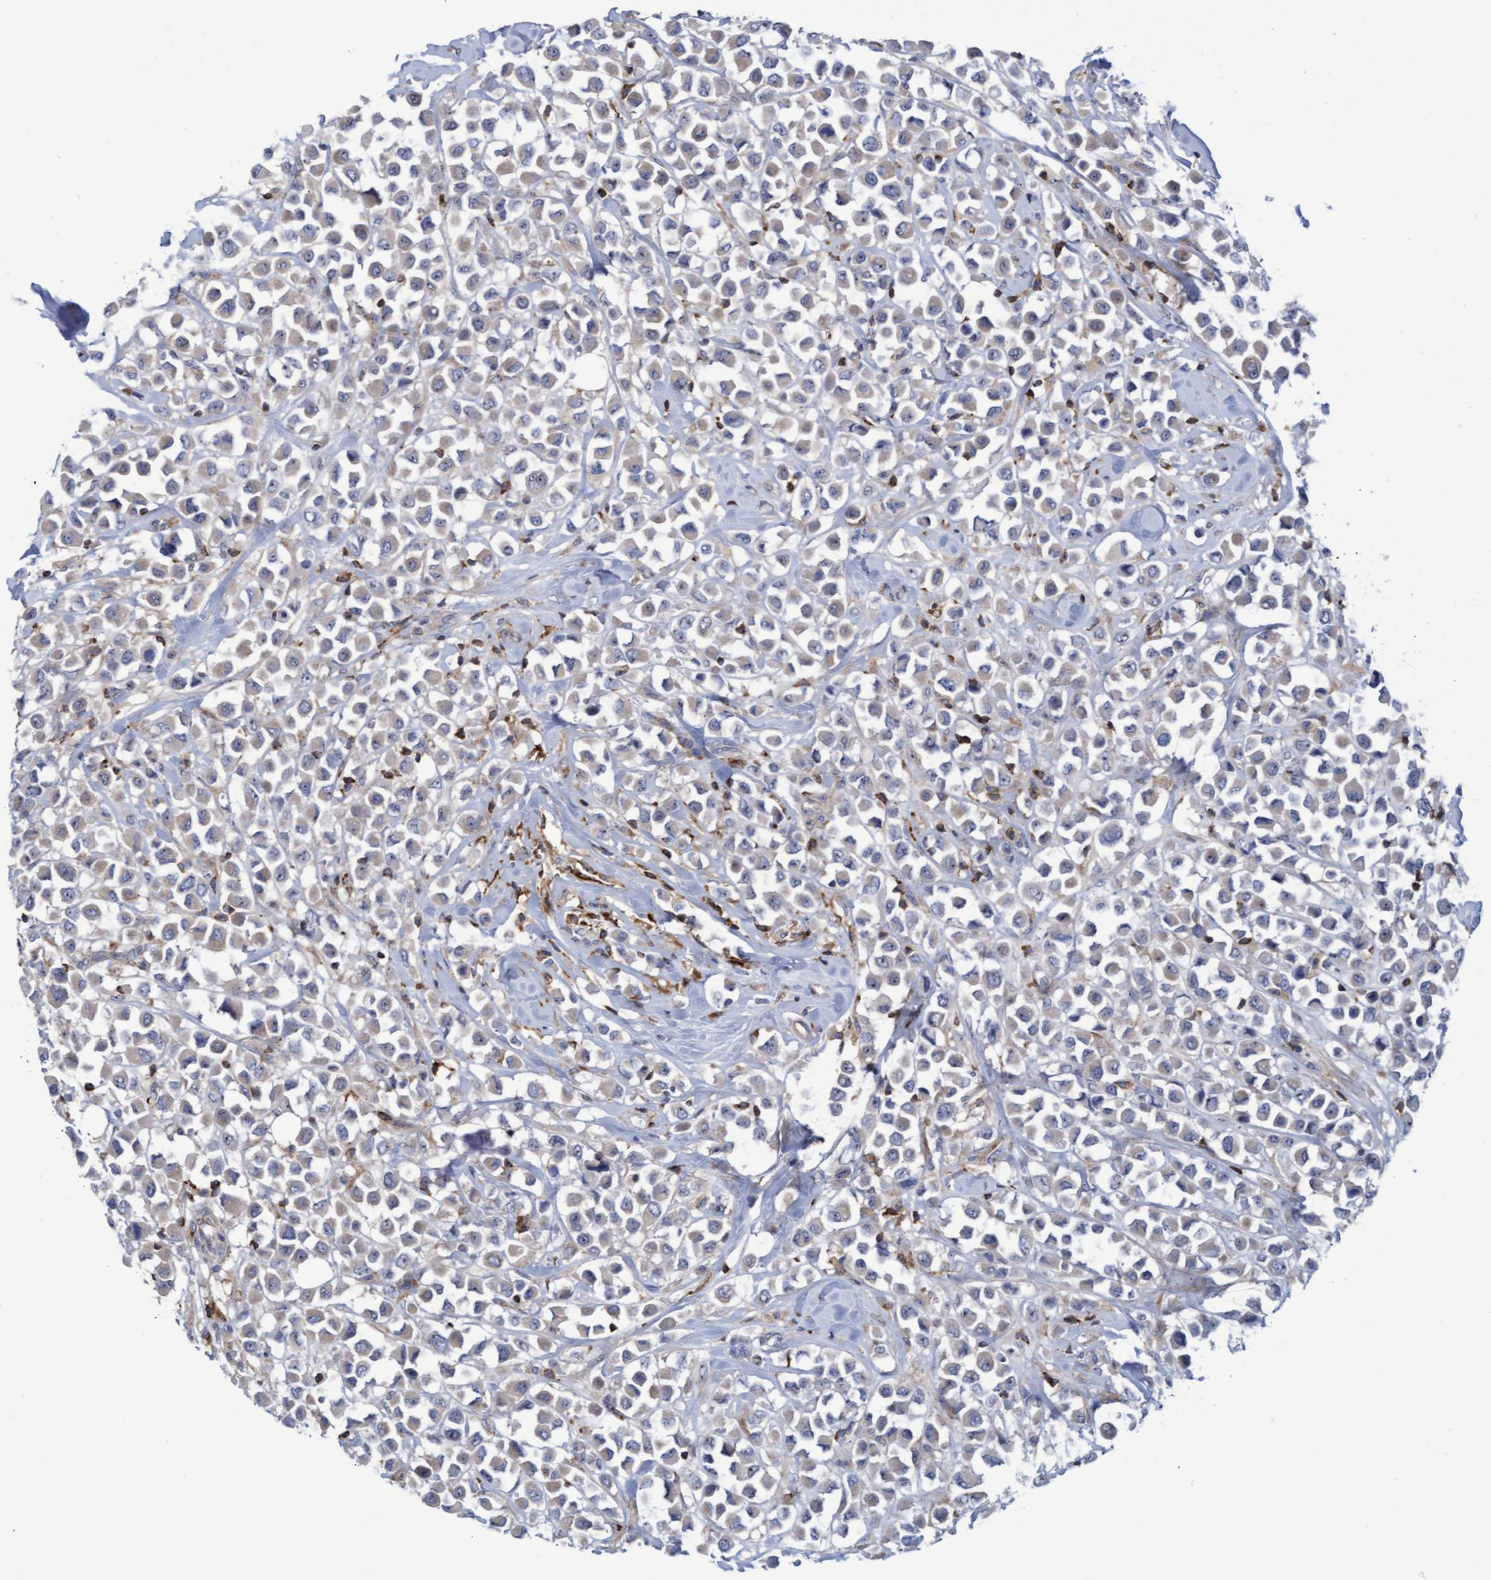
{"staining": {"intensity": "weak", "quantity": "<25%", "location": "cytoplasmic/membranous"}, "tissue": "breast cancer", "cell_type": "Tumor cells", "image_type": "cancer", "snomed": [{"axis": "morphology", "description": "Duct carcinoma"}, {"axis": "topography", "description": "Breast"}], "caption": "High power microscopy histopathology image of an immunohistochemistry image of breast invasive ductal carcinoma, revealing no significant staining in tumor cells.", "gene": "FNBP1", "patient": {"sex": "female", "age": 61}}